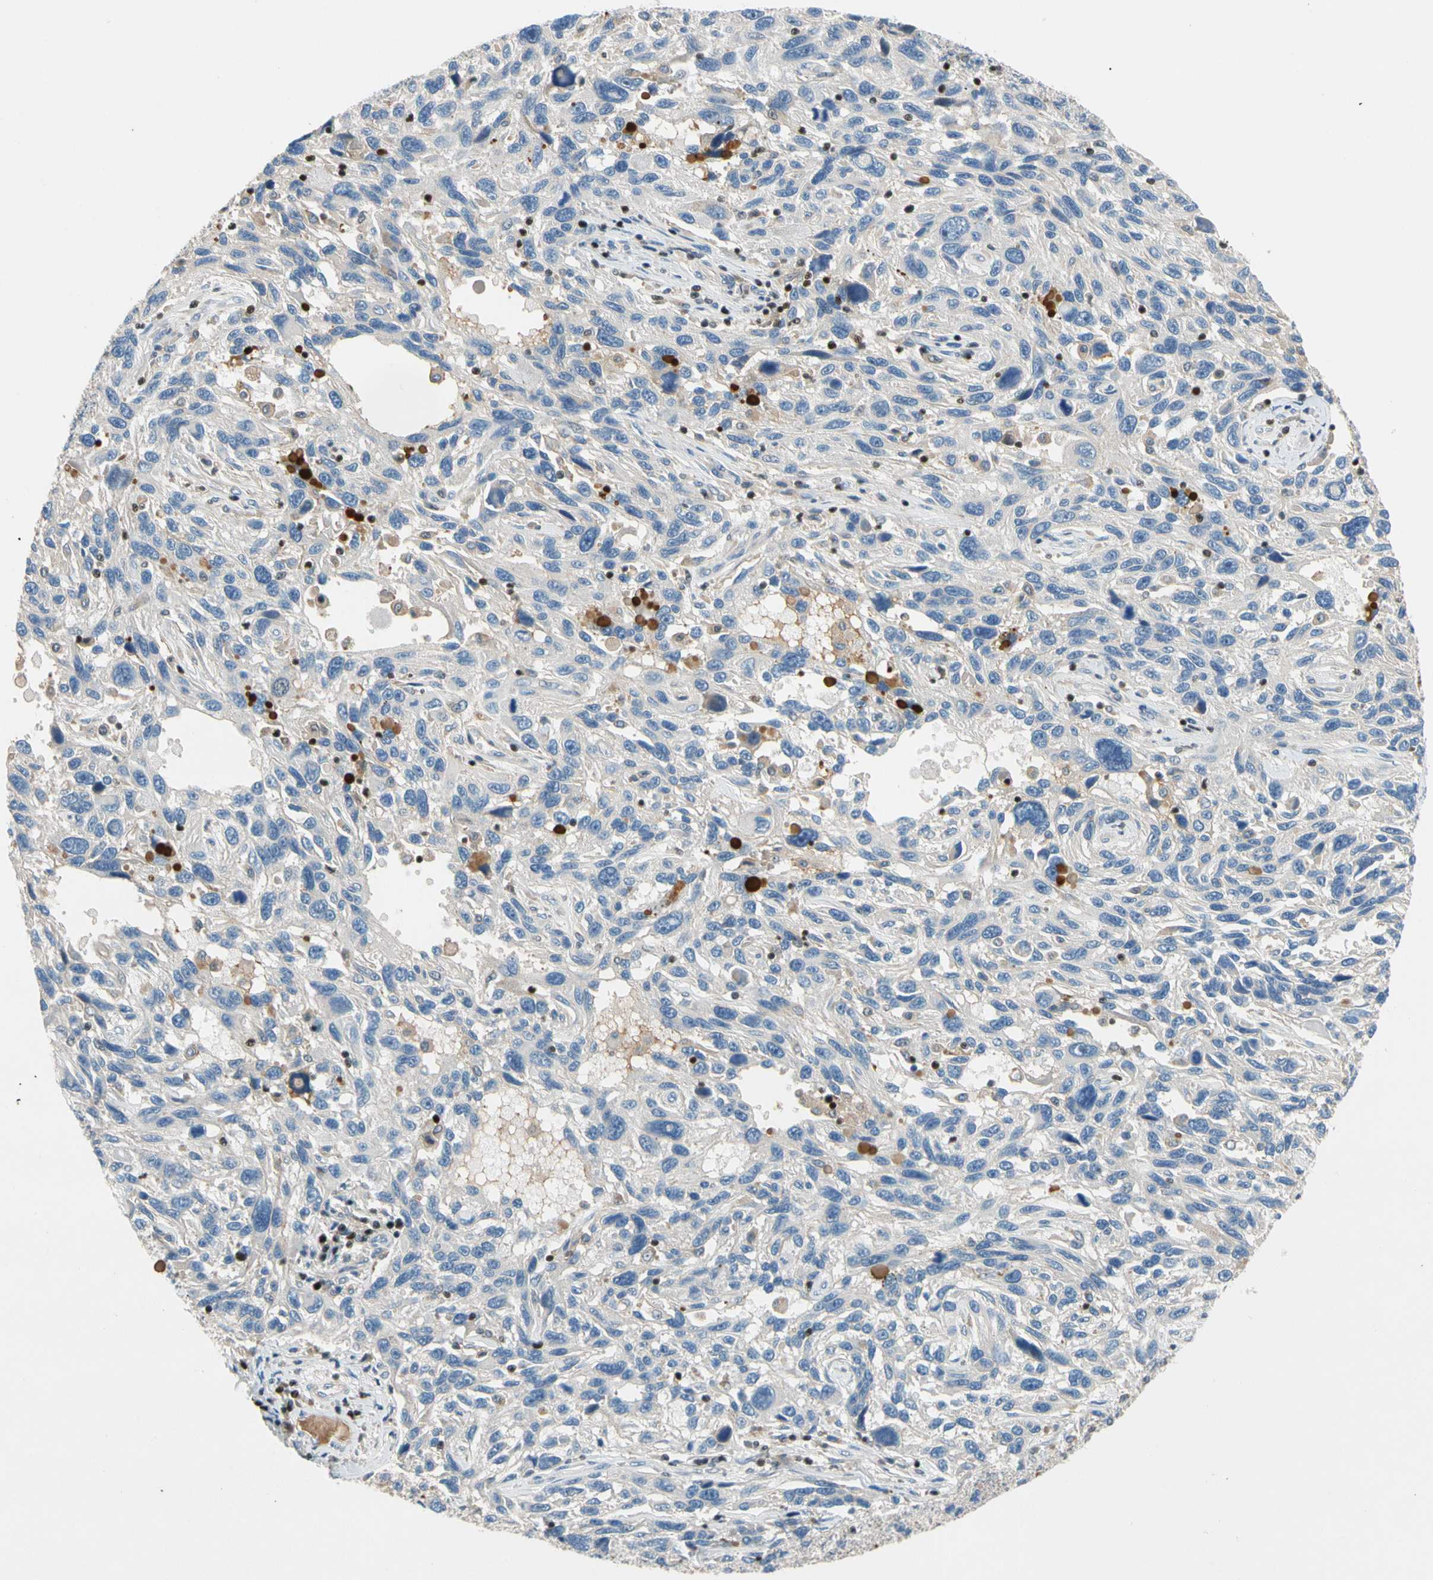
{"staining": {"intensity": "negative", "quantity": "none", "location": "none"}, "tissue": "melanoma", "cell_type": "Tumor cells", "image_type": "cancer", "snomed": [{"axis": "morphology", "description": "Malignant melanoma, NOS"}, {"axis": "topography", "description": "Skin"}], "caption": "Human malignant melanoma stained for a protein using IHC demonstrates no positivity in tumor cells.", "gene": "SP140", "patient": {"sex": "male", "age": 53}}